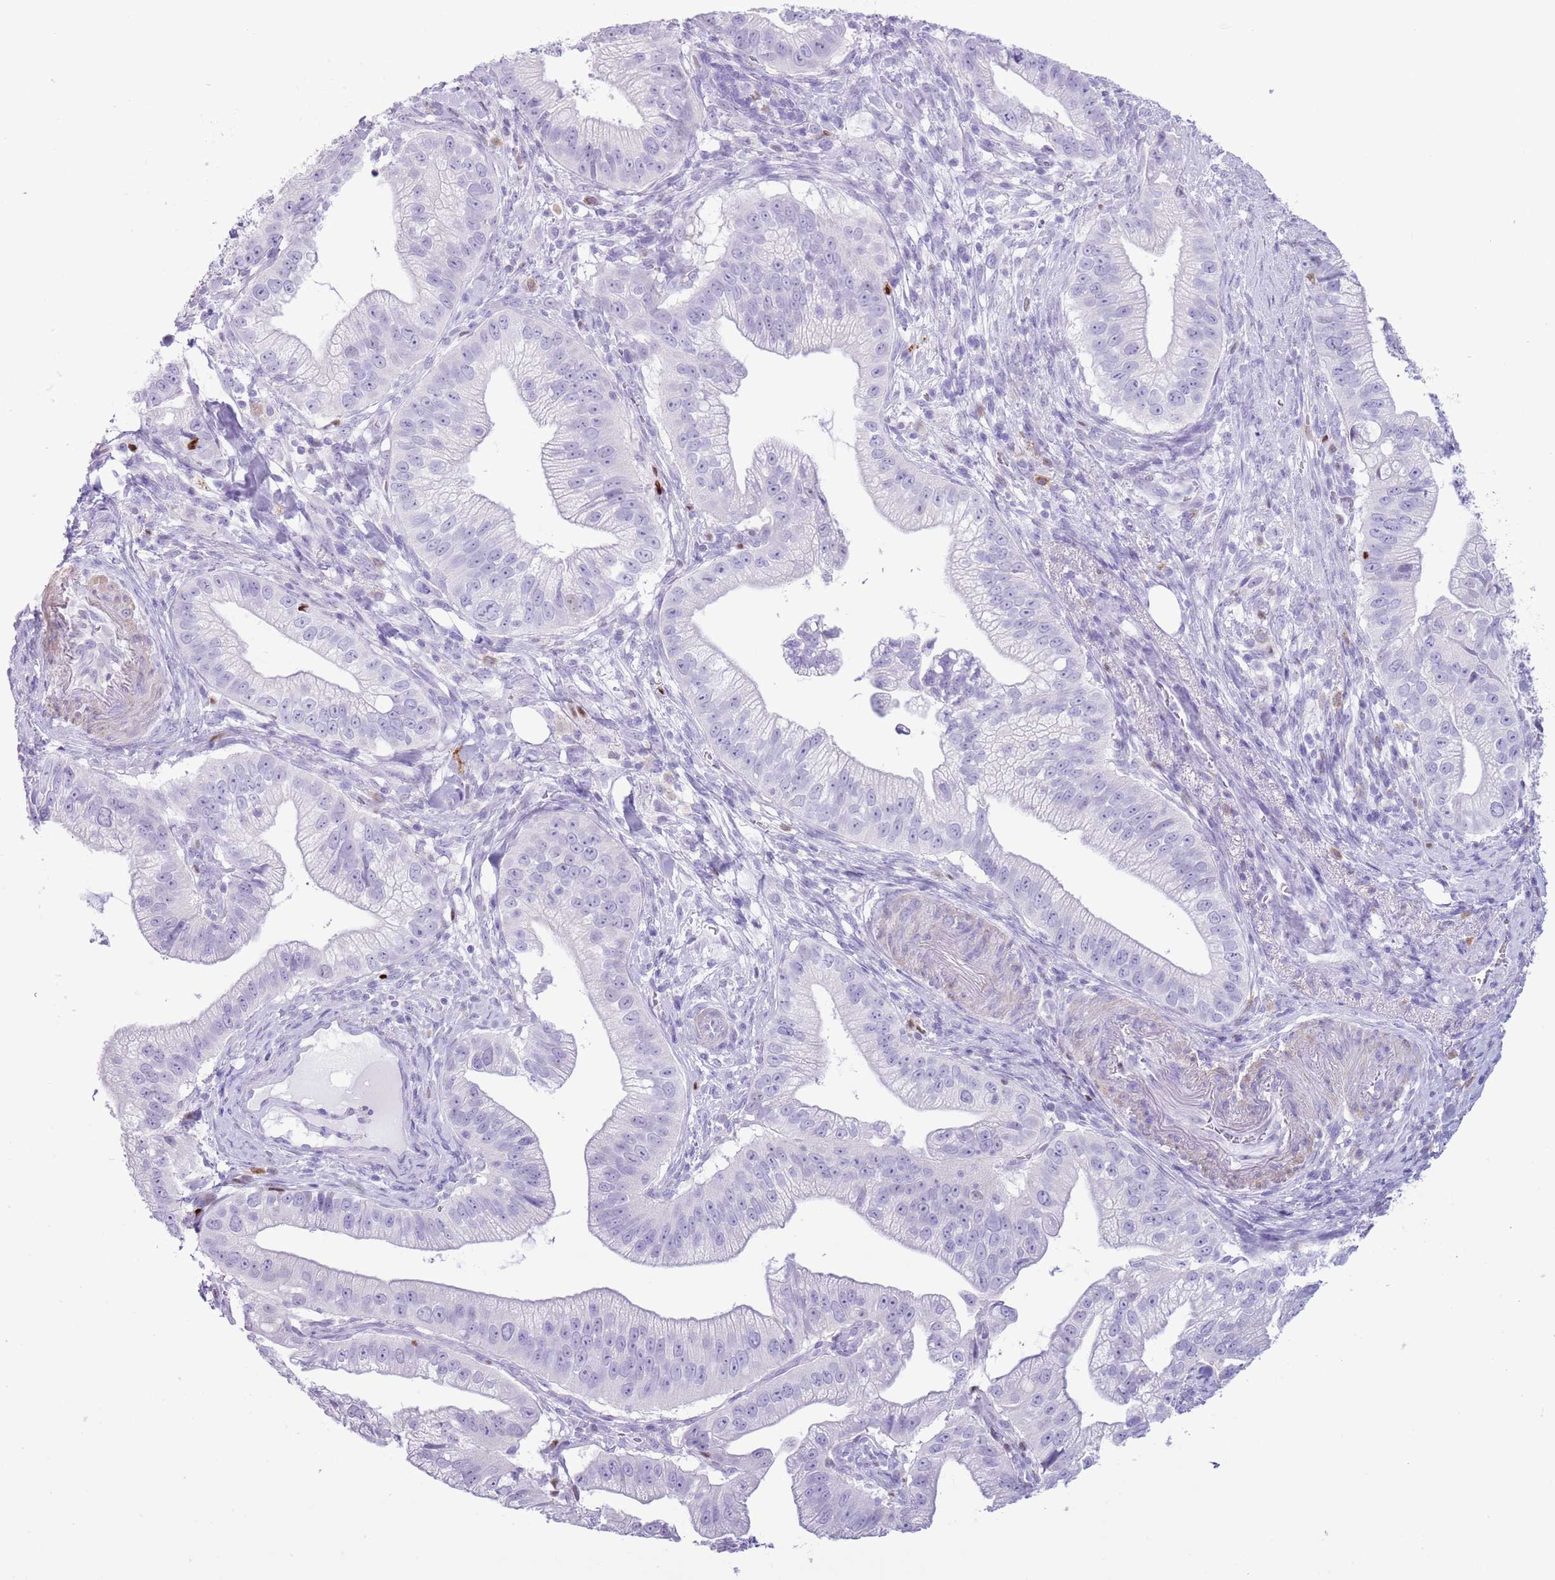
{"staining": {"intensity": "negative", "quantity": "none", "location": "none"}, "tissue": "pancreatic cancer", "cell_type": "Tumor cells", "image_type": "cancer", "snomed": [{"axis": "morphology", "description": "Adenocarcinoma, NOS"}, {"axis": "topography", "description": "Pancreas"}], "caption": "The IHC micrograph has no significant staining in tumor cells of pancreatic adenocarcinoma tissue.", "gene": "SLC7A14", "patient": {"sex": "male", "age": 70}}